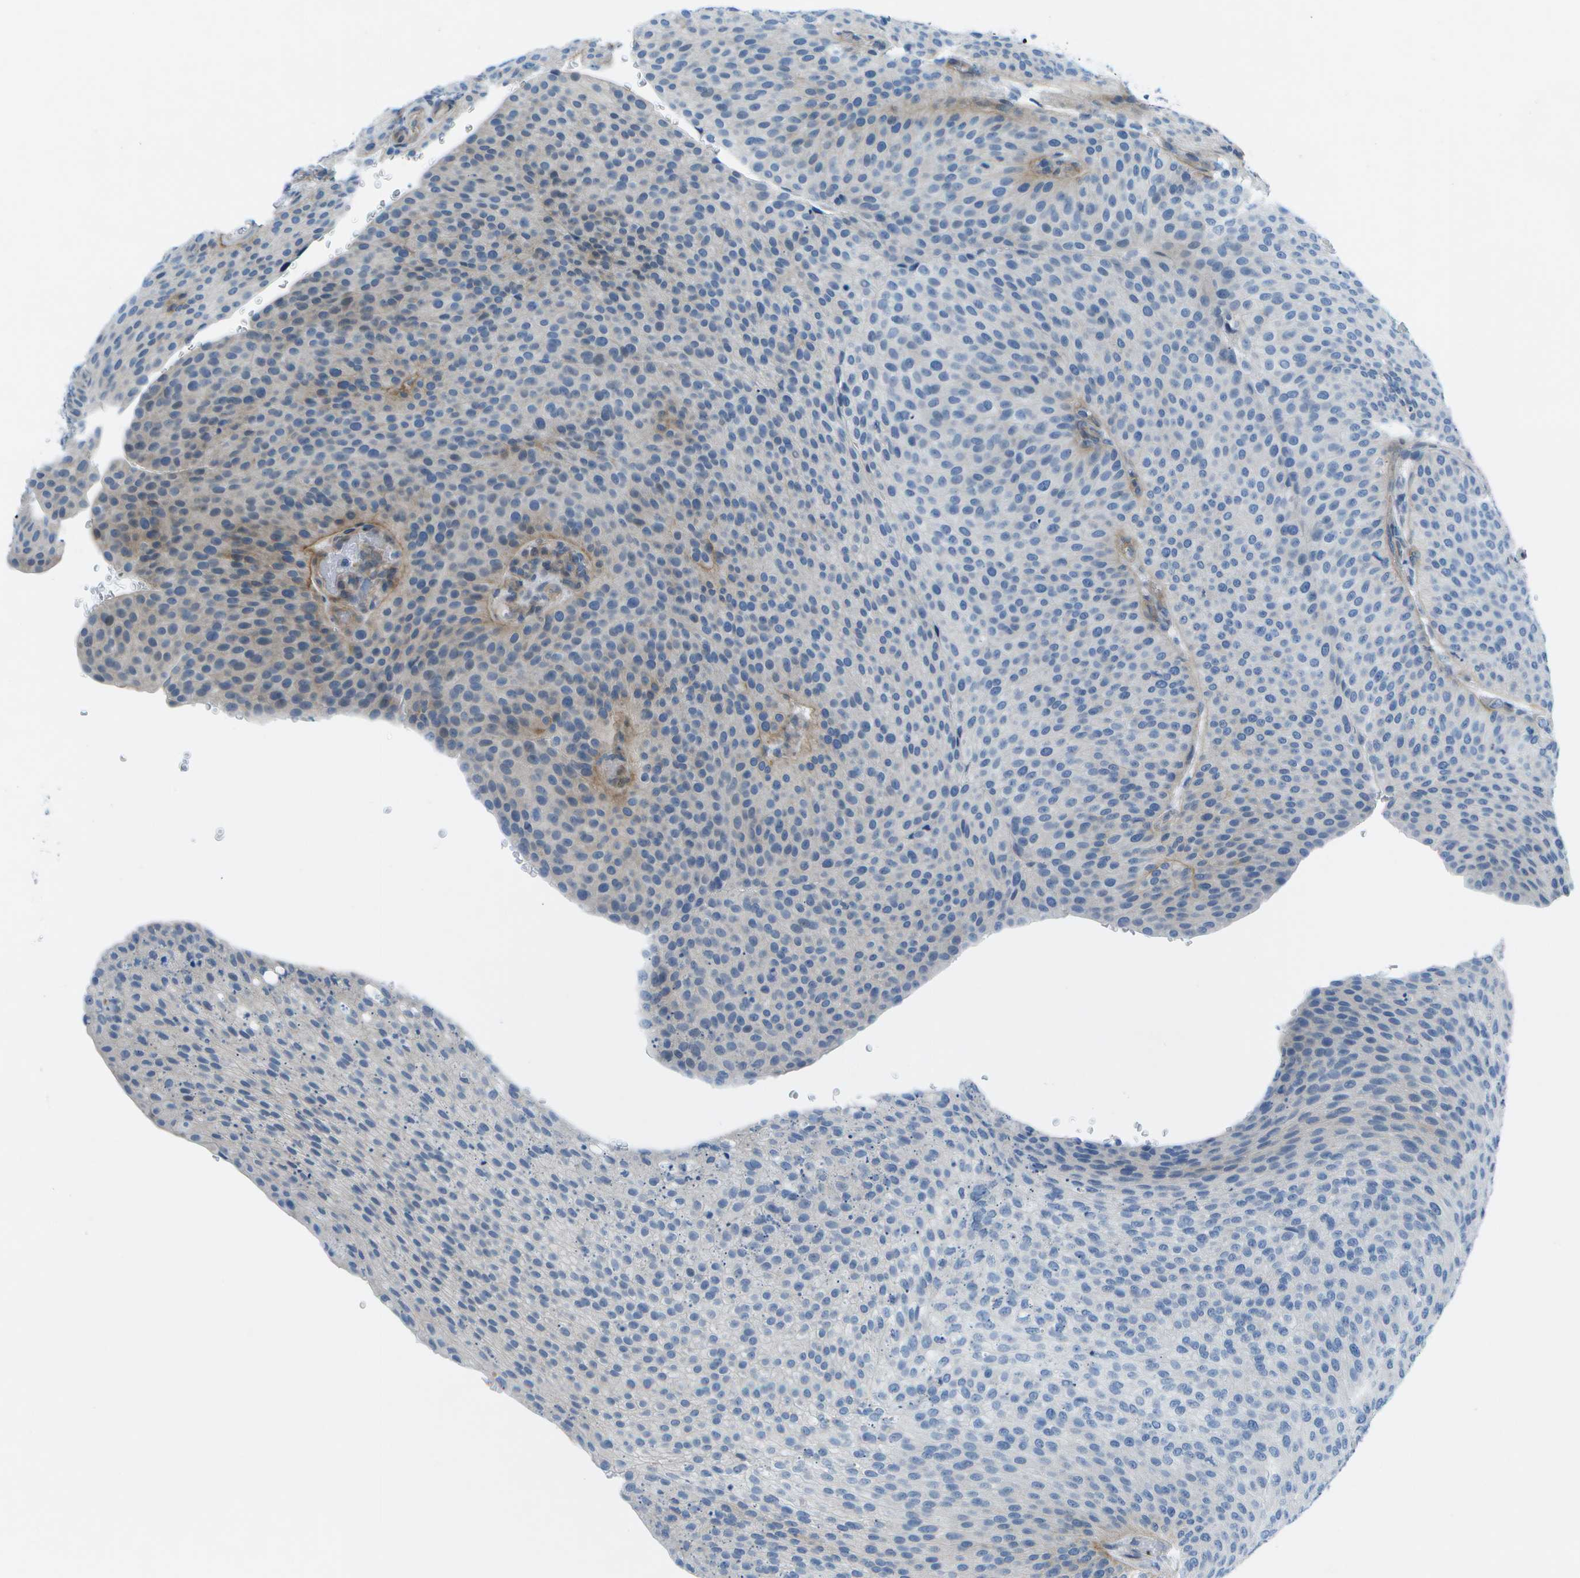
{"staining": {"intensity": "weak", "quantity": "<25%", "location": "cytoplasmic/membranous"}, "tissue": "urothelial cancer", "cell_type": "Tumor cells", "image_type": "cancer", "snomed": [{"axis": "morphology", "description": "Urothelial carcinoma, Low grade"}, {"axis": "topography", "description": "Smooth muscle"}, {"axis": "topography", "description": "Urinary bladder"}], "caption": "Urothelial carcinoma (low-grade) stained for a protein using IHC demonstrates no expression tumor cells.", "gene": "SORBS3", "patient": {"sex": "male", "age": 60}}